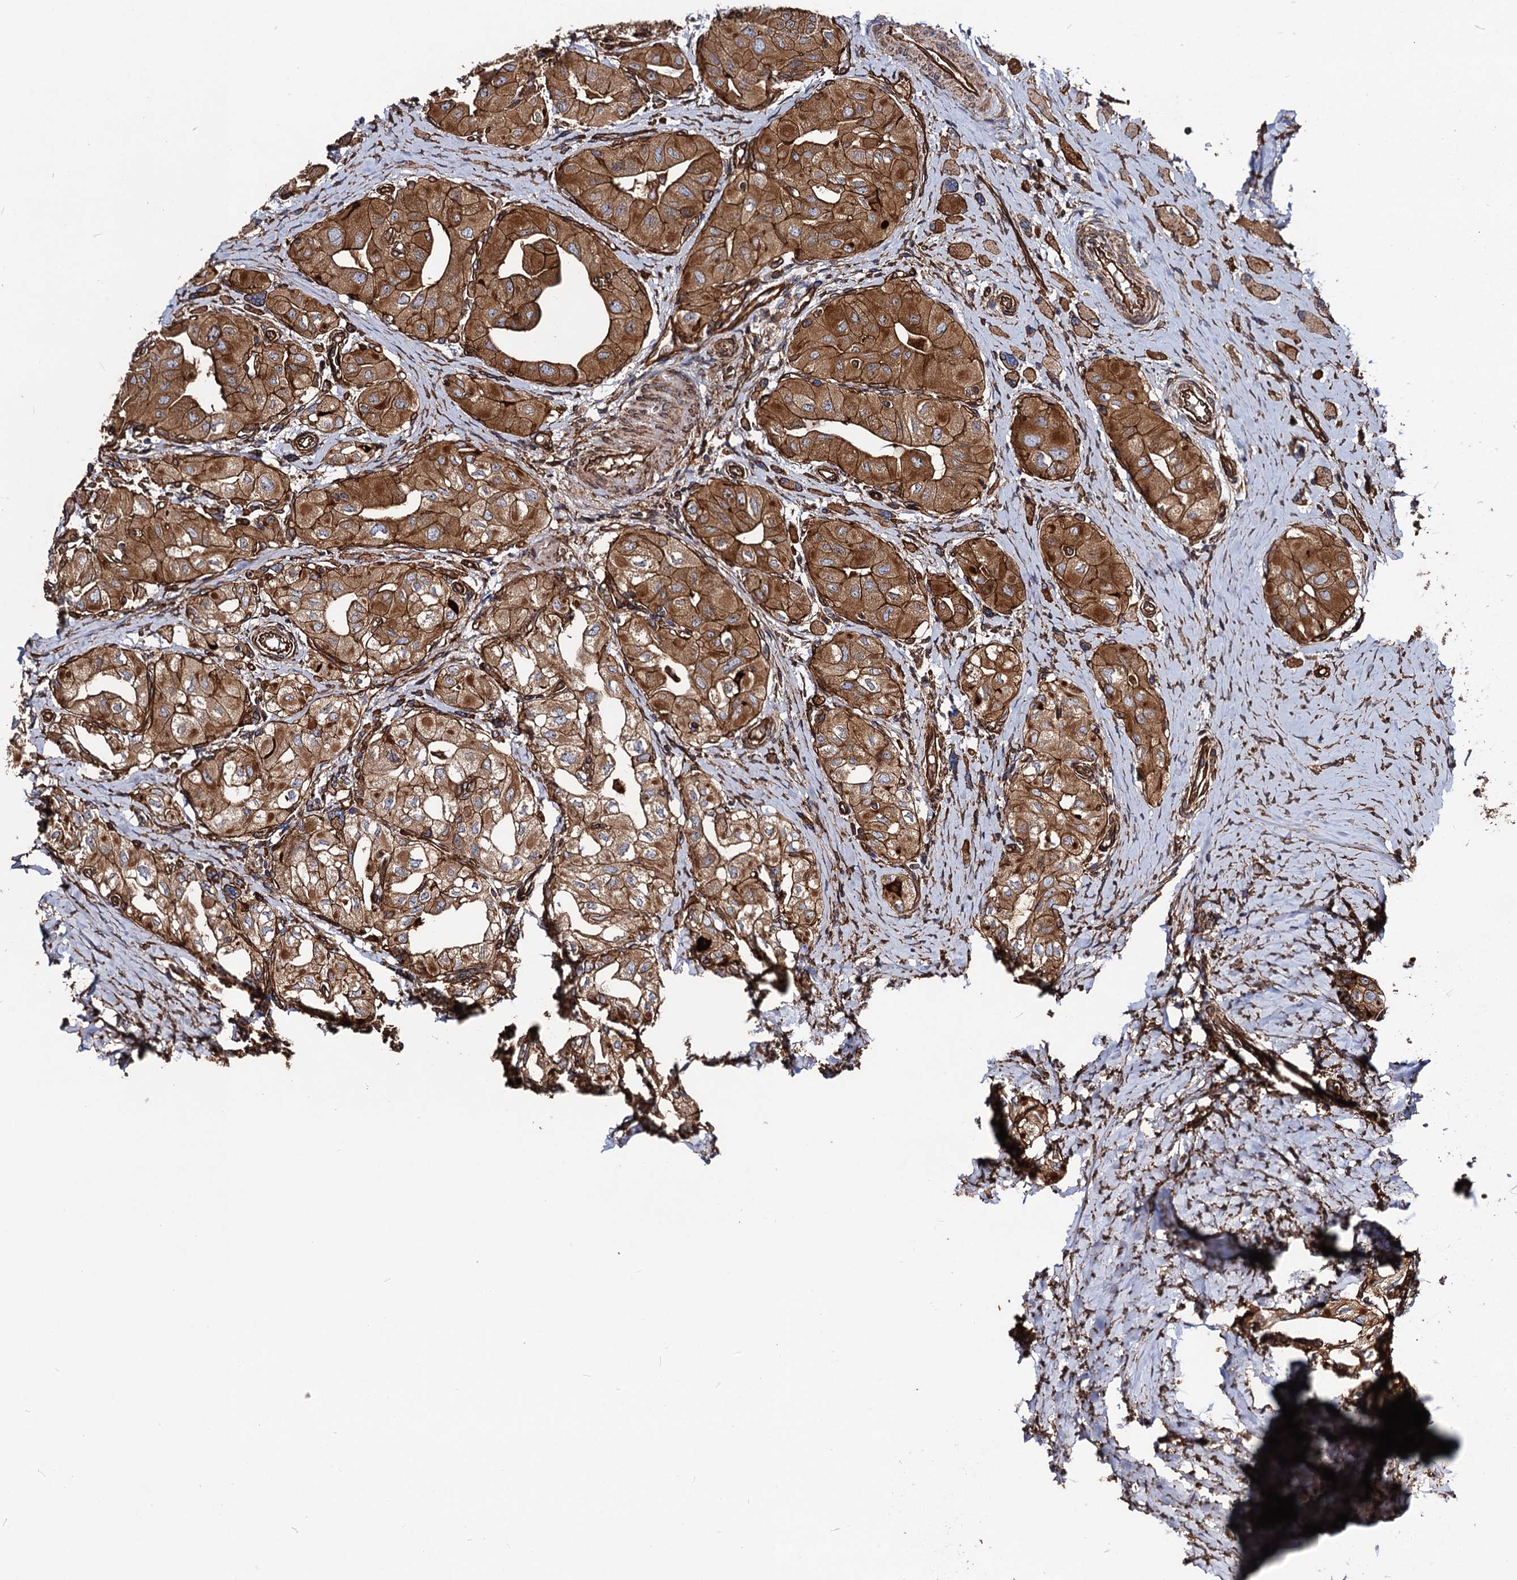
{"staining": {"intensity": "strong", "quantity": ">75%", "location": "cytoplasmic/membranous"}, "tissue": "thyroid cancer", "cell_type": "Tumor cells", "image_type": "cancer", "snomed": [{"axis": "morphology", "description": "Papillary adenocarcinoma, NOS"}, {"axis": "topography", "description": "Thyroid gland"}], "caption": "Thyroid papillary adenocarcinoma was stained to show a protein in brown. There is high levels of strong cytoplasmic/membranous expression in approximately >75% of tumor cells.", "gene": "CIP2A", "patient": {"sex": "female", "age": 59}}